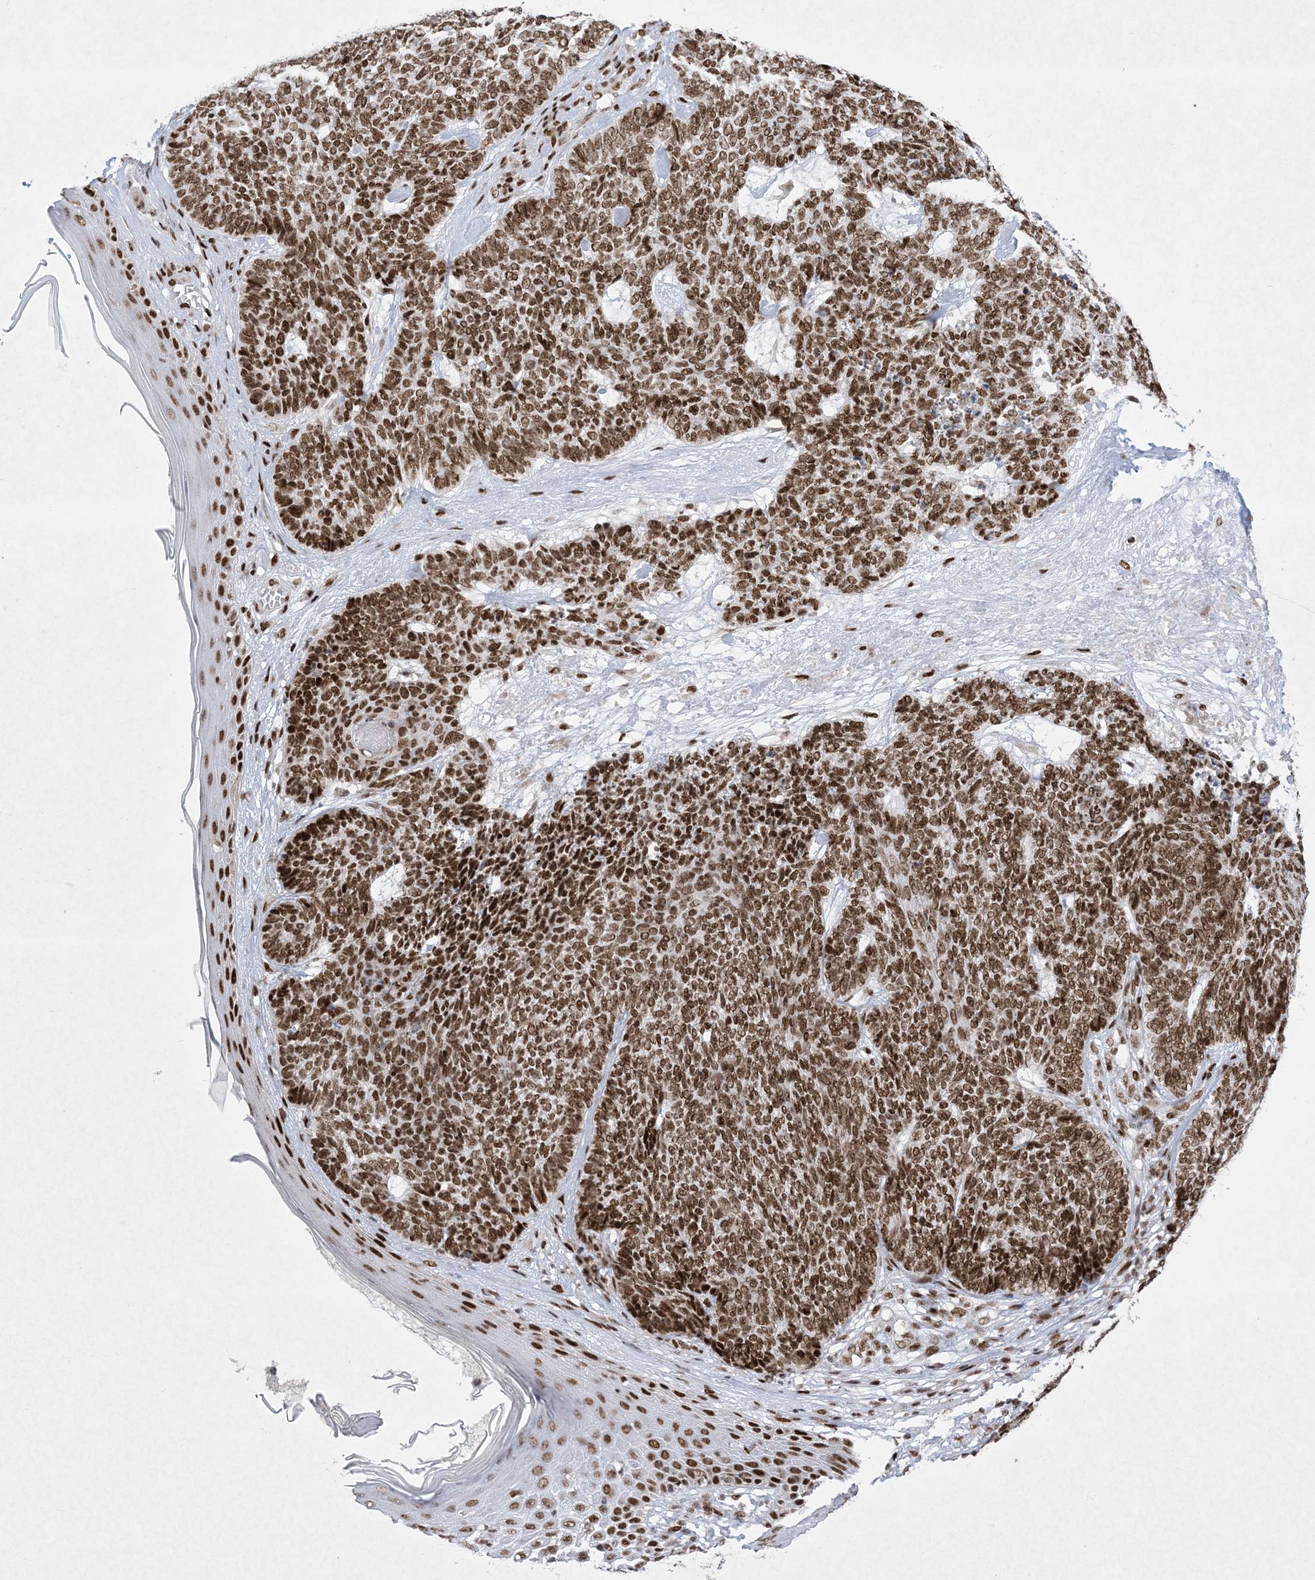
{"staining": {"intensity": "strong", "quantity": ">75%", "location": "nuclear"}, "tissue": "skin cancer", "cell_type": "Tumor cells", "image_type": "cancer", "snomed": [{"axis": "morphology", "description": "Basal cell carcinoma"}, {"axis": "topography", "description": "Skin"}], "caption": "Protein expression analysis of skin cancer (basal cell carcinoma) reveals strong nuclear staining in approximately >75% of tumor cells.", "gene": "PKNOX2", "patient": {"sex": "female", "age": 84}}